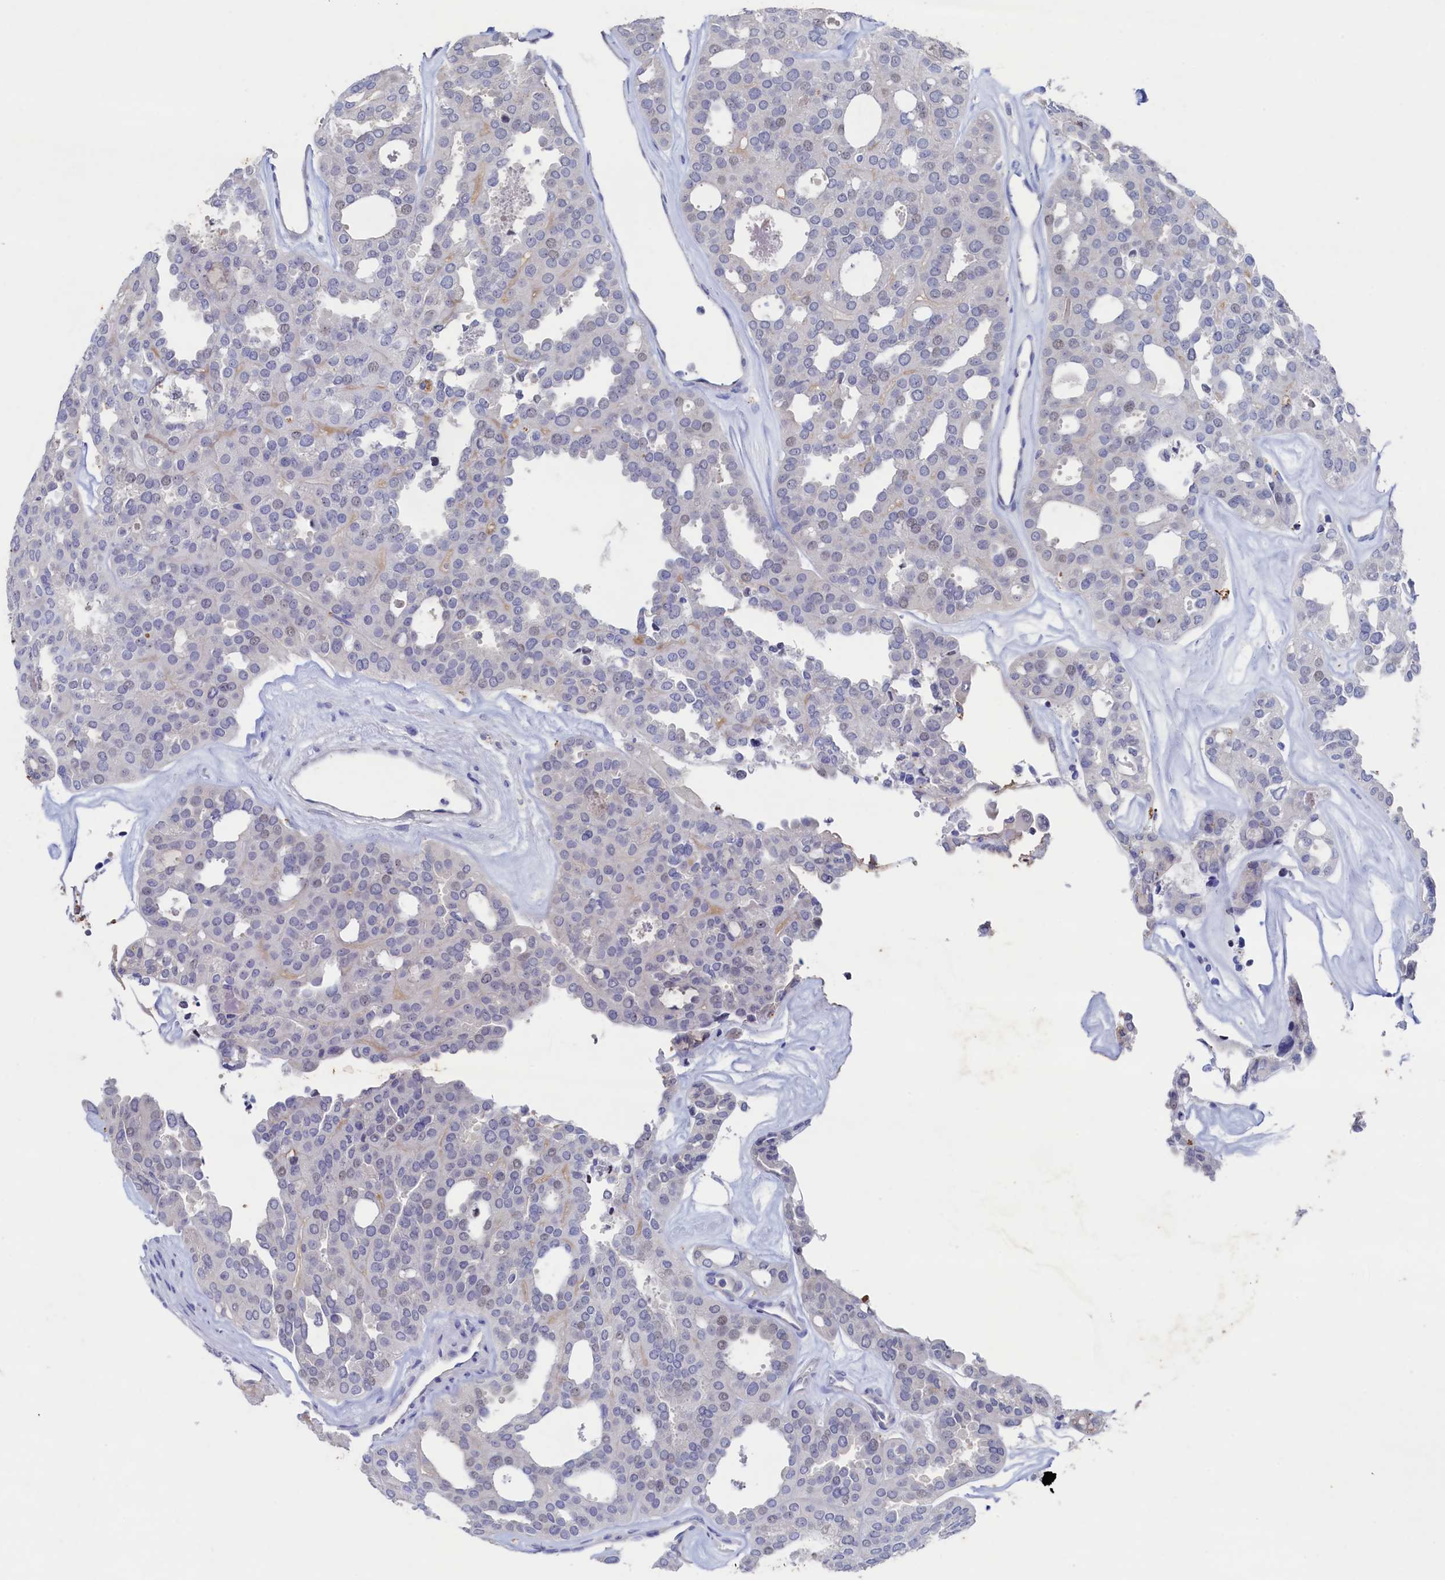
{"staining": {"intensity": "negative", "quantity": "none", "location": "none"}, "tissue": "thyroid cancer", "cell_type": "Tumor cells", "image_type": "cancer", "snomed": [{"axis": "morphology", "description": "Follicular adenoma carcinoma, NOS"}, {"axis": "topography", "description": "Thyroid gland"}], "caption": "High power microscopy photomicrograph of an immunohistochemistry (IHC) micrograph of thyroid cancer, revealing no significant staining in tumor cells.", "gene": "CBLIF", "patient": {"sex": "male", "age": 75}}